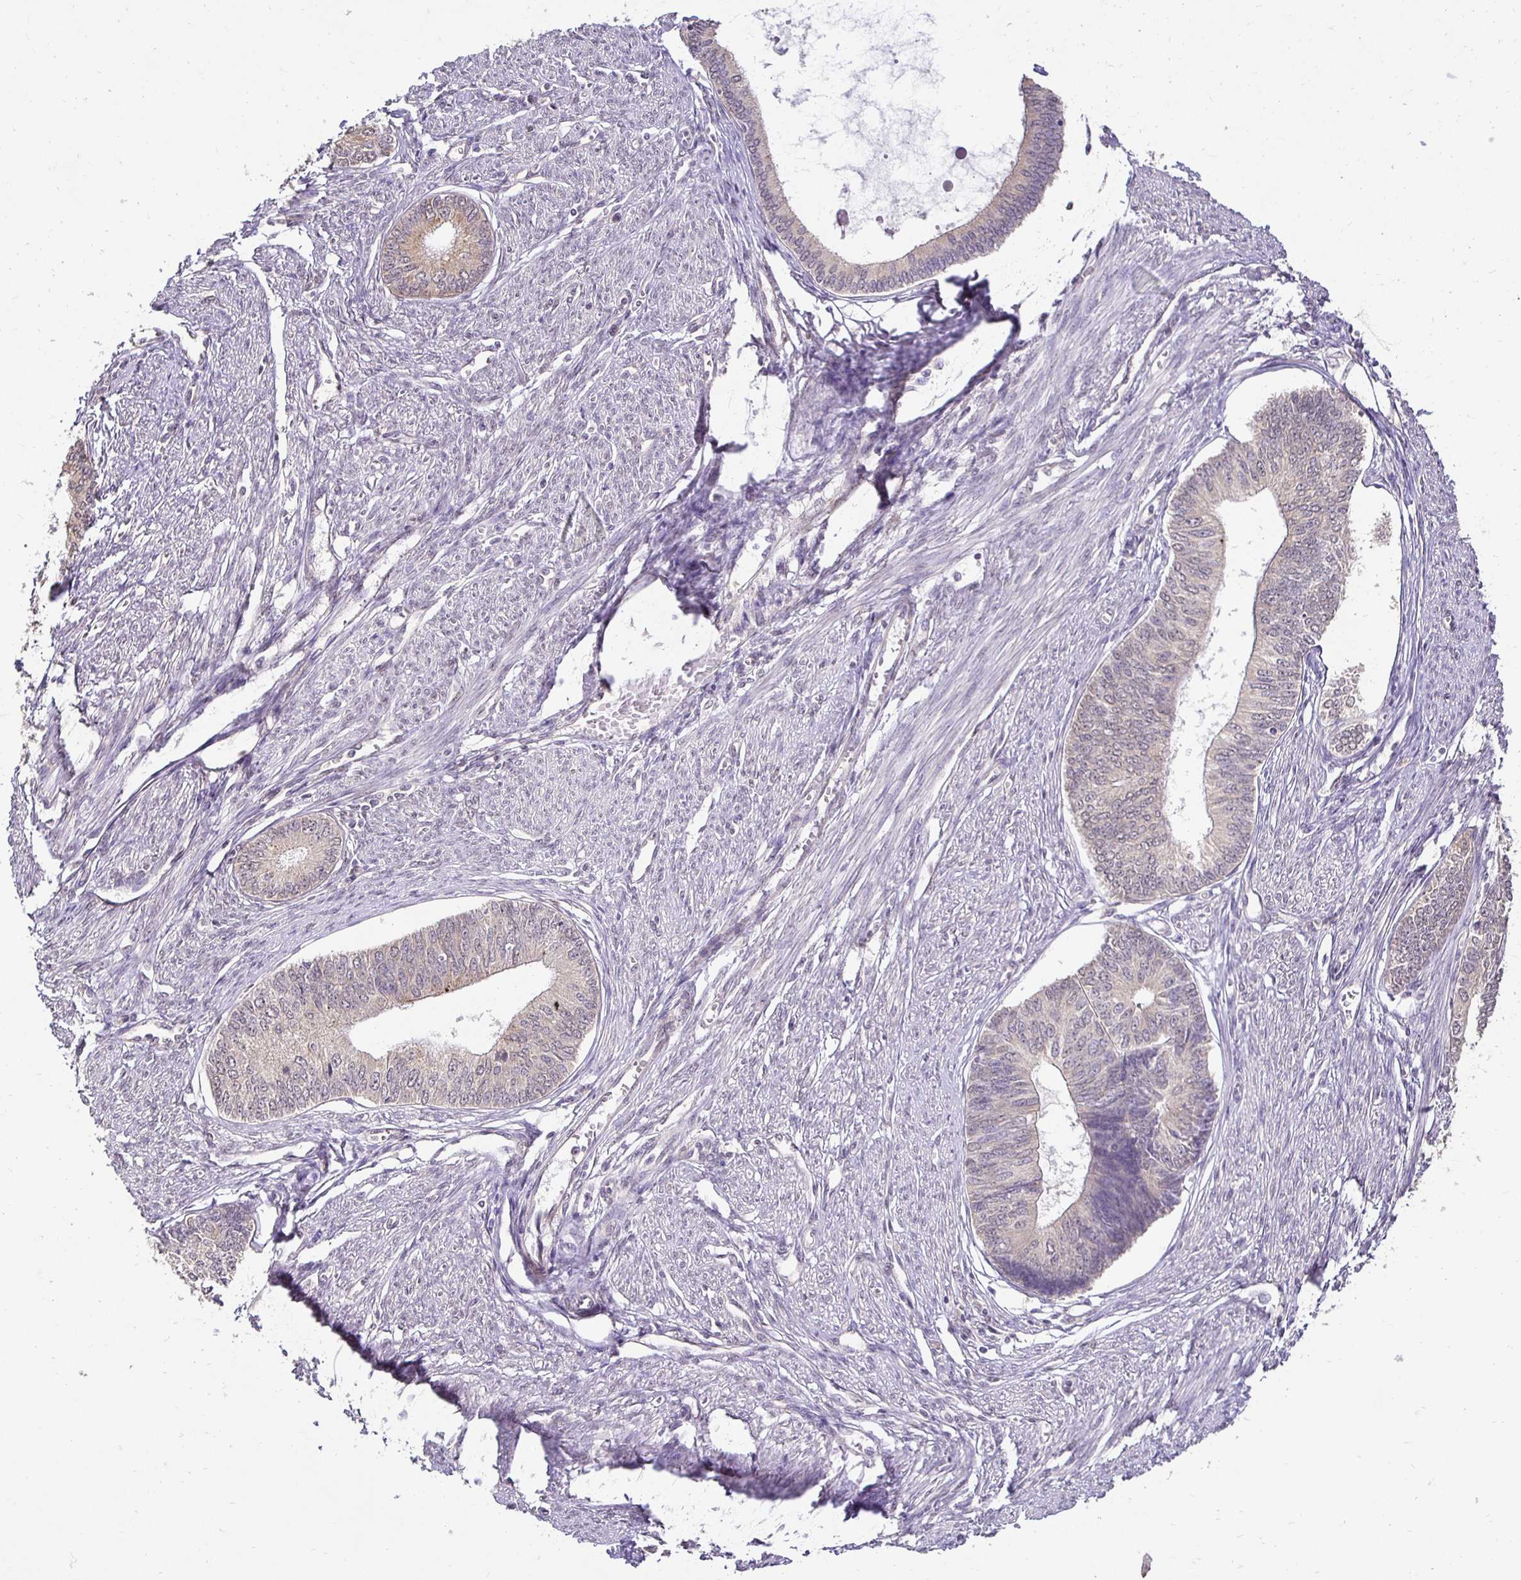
{"staining": {"intensity": "weak", "quantity": "<25%", "location": "cytoplasmic/membranous"}, "tissue": "endometrial cancer", "cell_type": "Tumor cells", "image_type": "cancer", "snomed": [{"axis": "morphology", "description": "Adenocarcinoma, NOS"}, {"axis": "topography", "description": "Endometrium"}], "caption": "Immunohistochemistry micrograph of neoplastic tissue: endometrial cancer stained with DAB (3,3'-diaminobenzidine) exhibits no significant protein expression in tumor cells.", "gene": "RHEBL1", "patient": {"sex": "female", "age": 68}}